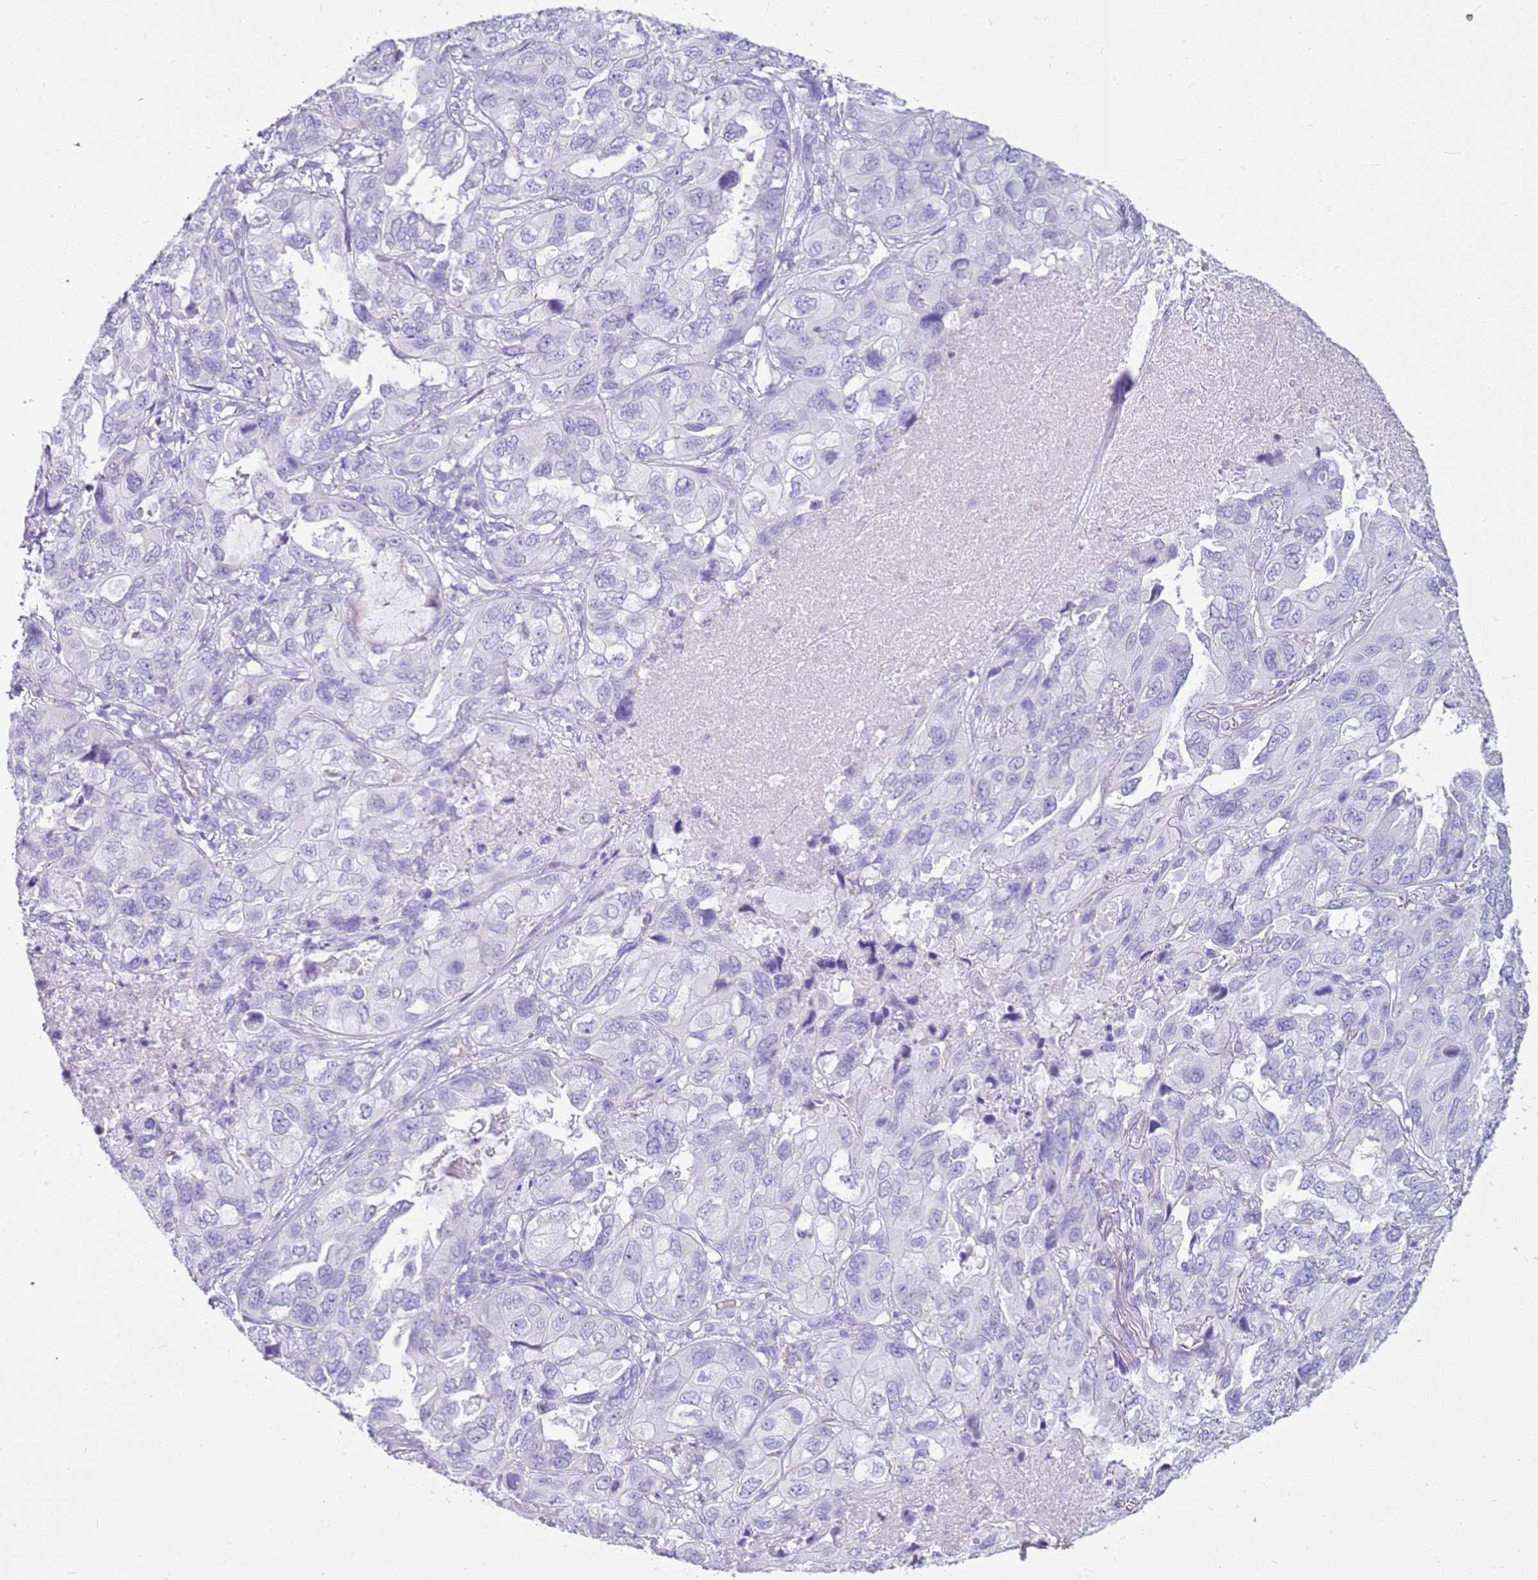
{"staining": {"intensity": "negative", "quantity": "none", "location": "none"}, "tissue": "lung cancer", "cell_type": "Tumor cells", "image_type": "cancer", "snomed": [{"axis": "morphology", "description": "Squamous cell carcinoma, NOS"}, {"axis": "topography", "description": "Lung"}], "caption": "Lung cancer was stained to show a protein in brown. There is no significant expression in tumor cells.", "gene": "CA8", "patient": {"sex": "female", "age": 73}}